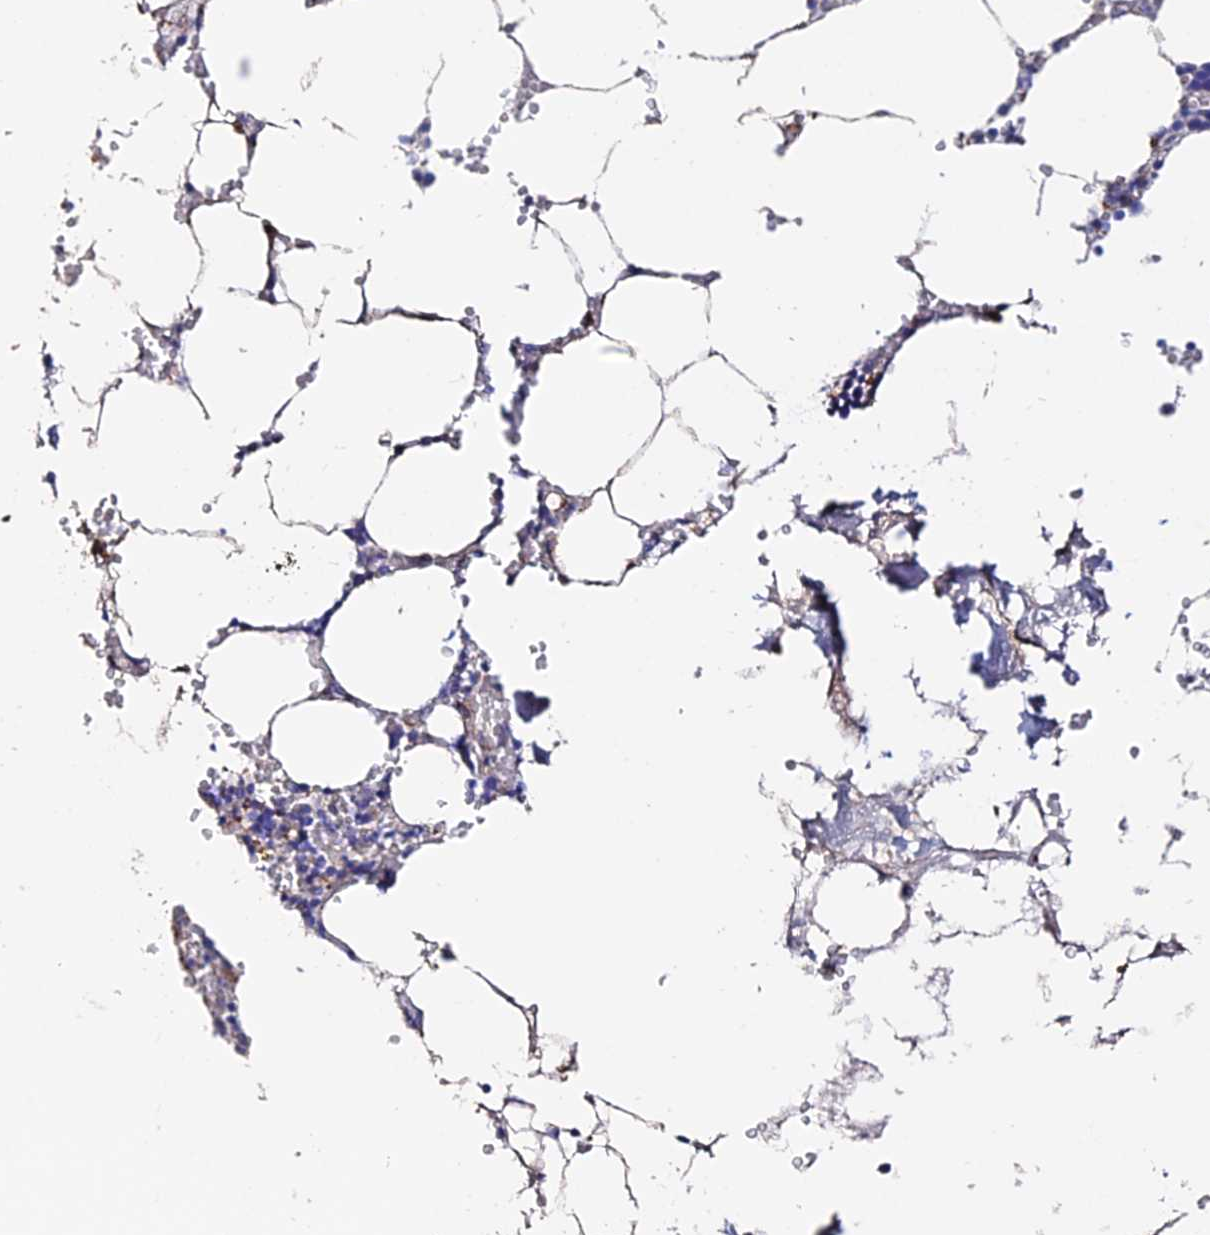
{"staining": {"intensity": "negative", "quantity": "none", "location": "none"}, "tissue": "bone marrow", "cell_type": "Hematopoietic cells", "image_type": "normal", "snomed": [{"axis": "morphology", "description": "Normal tissue, NOS"}, {"axis": "topography", "description": "Bone marrow"}], "caption": "Immunohistochemistry (IHC) histopathology image of unremarkable bone marrow: bone marrow stained with DAB (3,3'-diaminobenzidine) exhibits no significant protein positivity in hematopoietic cells.", "gene": "ESM1", "patient": {"sex": "male", "age": 70}}